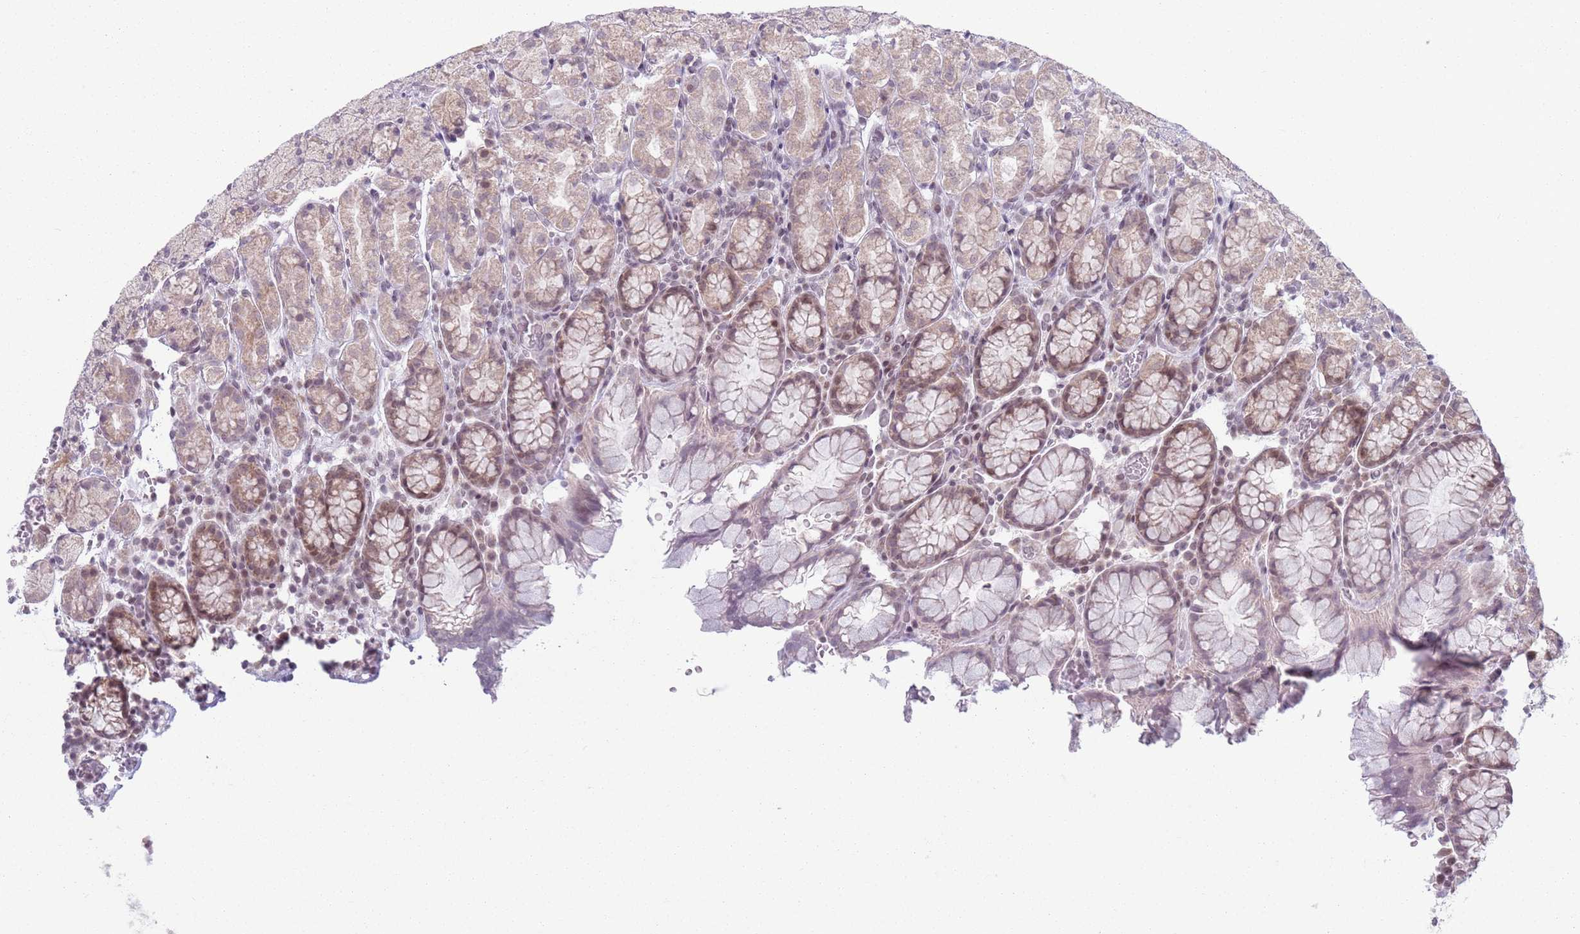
{"staining": {"intensity": "moderate", "quantity": "<25%", "location": "cytoplasmic/membranous,nuclear"}, "tissue": "stomach", "cell_type": "Glandular cells", "image_type": "normal", "snomed": [{"axis": "morphology", "description": "Normal tissue, NOS"}, {"axis": "topography", "description": "Stomach, upper"}, {"axis": "topography", "description": "Stomach"}], "caption": "The photomicrograph demonstrates staining of unremarkable stomach, revealing moderate cytoplasmic/membranous,nuclear protein expression (brown color) within glandular cells.", "gene": "MRPL34", "patient": {"sex": "male", "age": 62}}